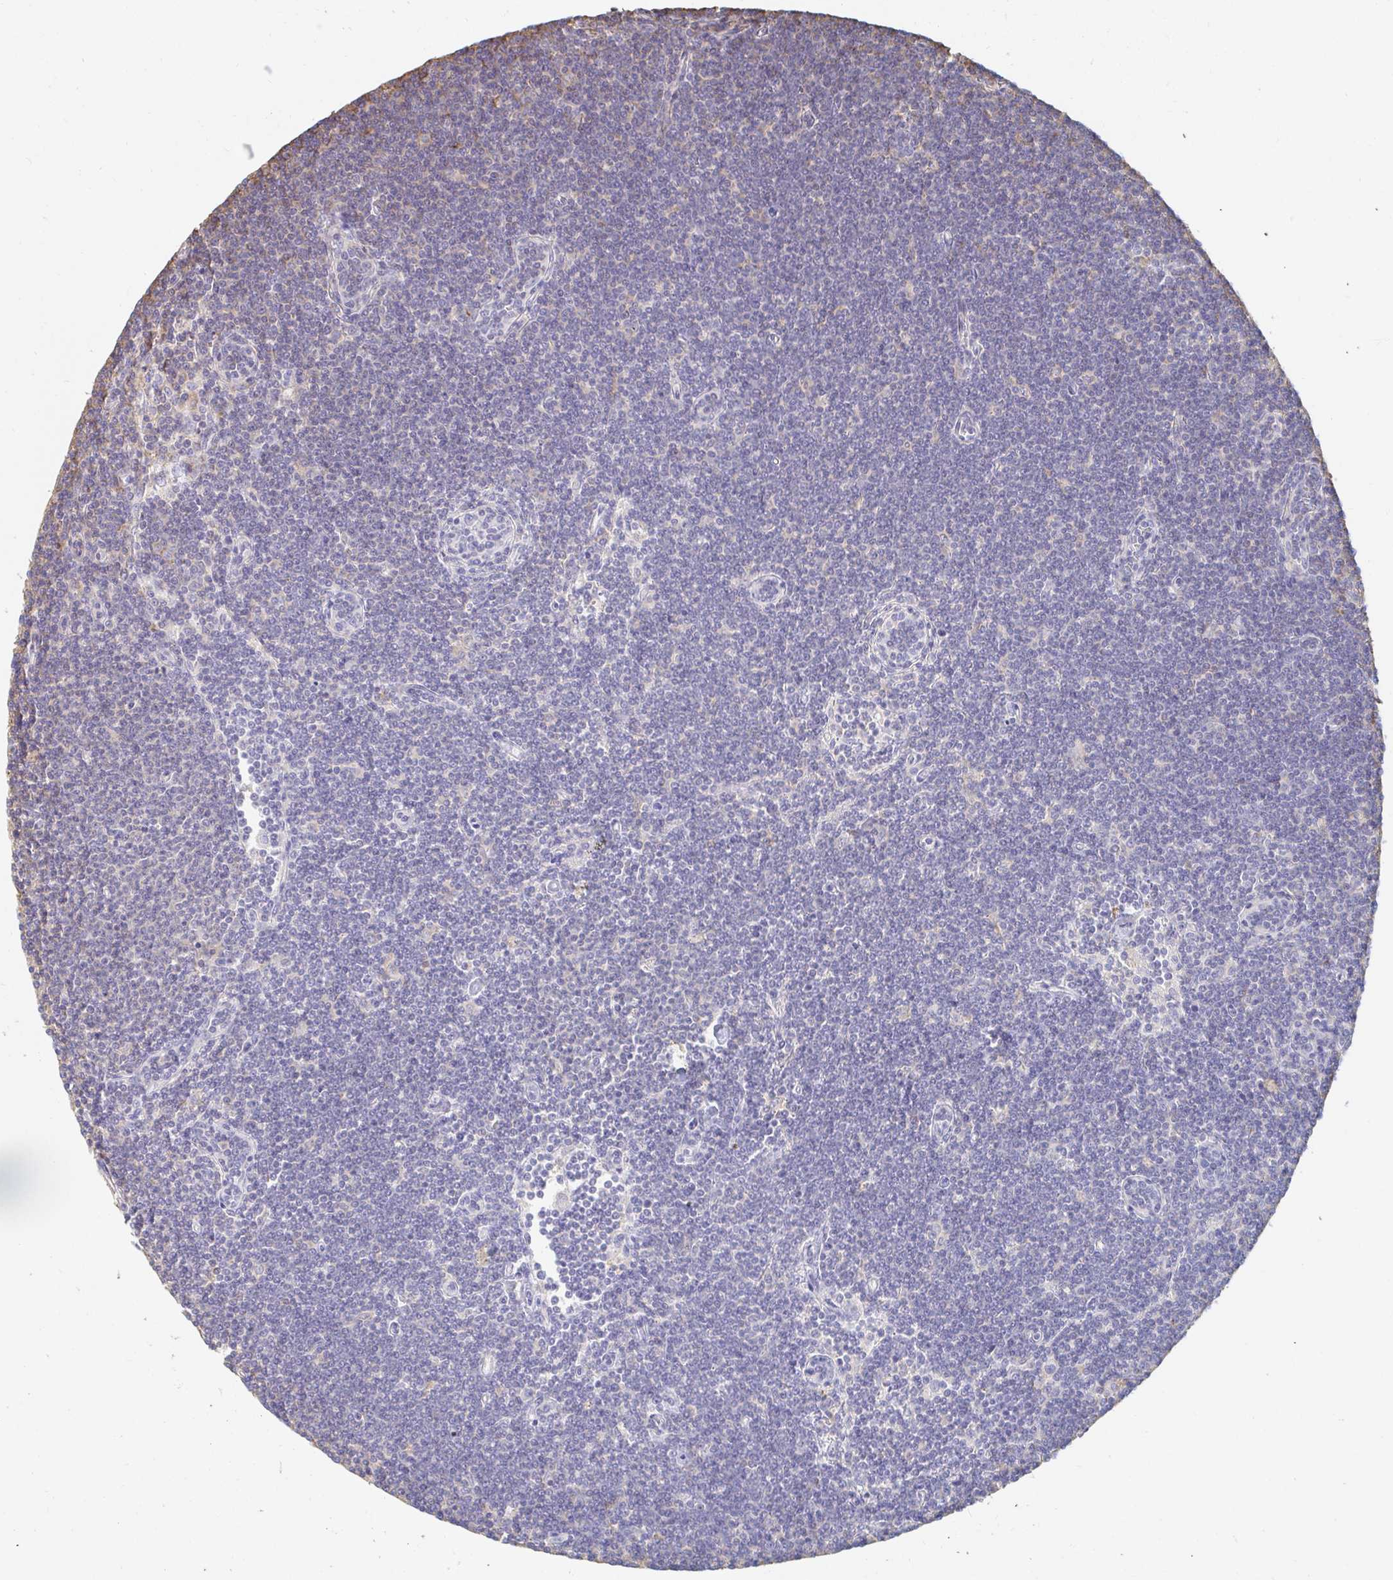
{"staining": {"intensity": "negative", "quantity": "none", "location": "none"}, "tissue": "lymphoma", "cell_type": "Tumor cells", "image_type": "cancer", "snomed": [{"axis": "morphology", "description": "Malignant lymphoma, non-Hodgkin's type, Low grade"}, {"axis": "topography", "description": "Lymph node"}], "caption": "Immunohistochemical staining of low-grade malignant lymphoma, non-Hodgkin's type shows no significant expression in tumor cells.", "gene": "PTPN14", "patient": {"sex": "female", "age": 73}}